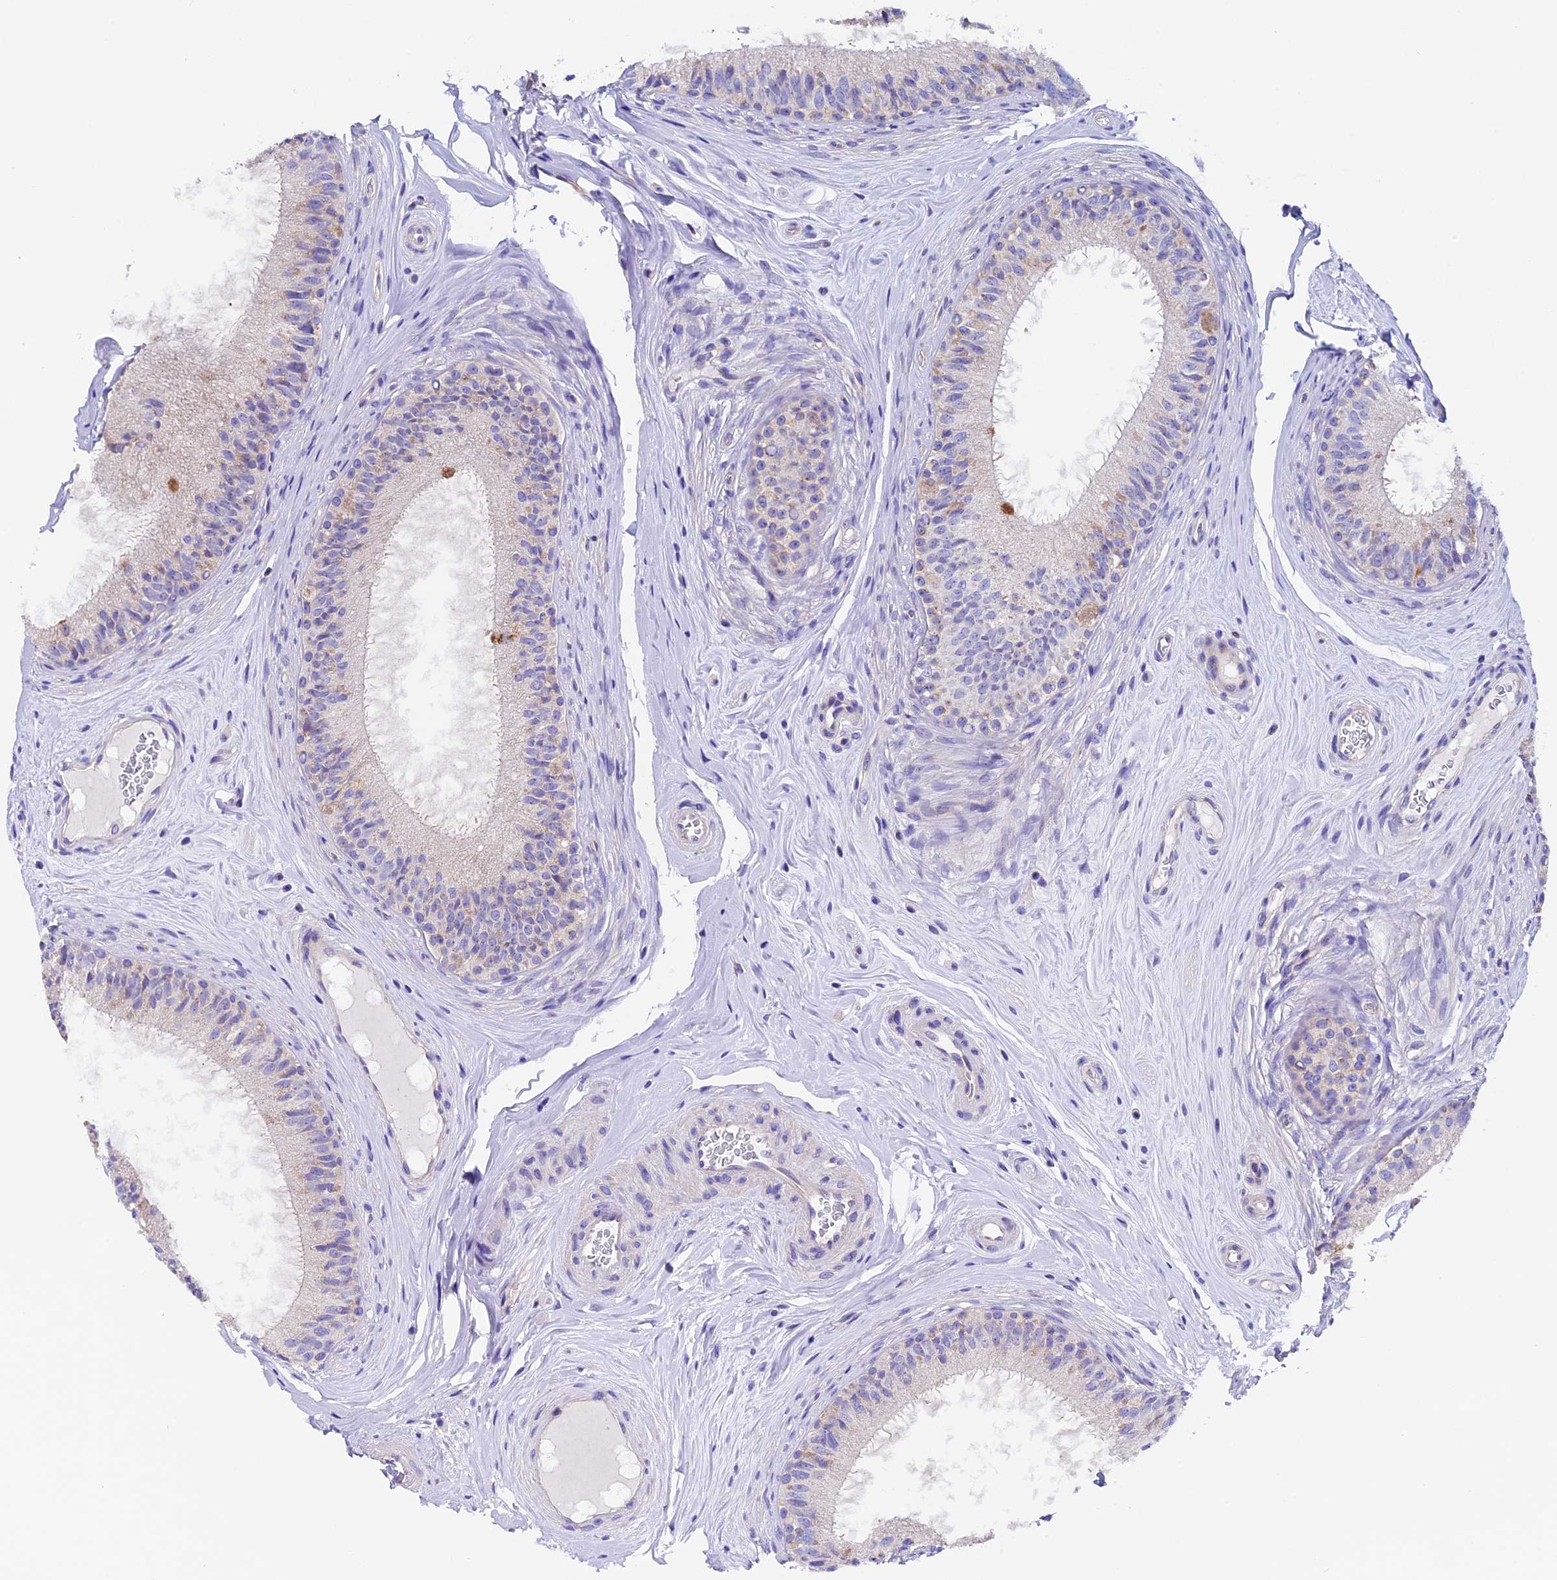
{"staining": {"intensity": "moderate", "quantity": "<25%", "location": "cytoplasmic/membranous"}, "tissue": "epididymis", "cell_type": "Glandular cells", "image_type": "normal", "snomed": [{"axis": "morphology", "description": "Normal tissue, NOS"}, {"axis": "topography", "description": "Epididymis"}], "caption": "Brown immunohistochemical staining in normal epididymis reveals moderate cytoplasmic/membranous staining in about <25% of glandular cells.", "gene": "COMTD1", "patient": {"sex": "male", "age": 33}}